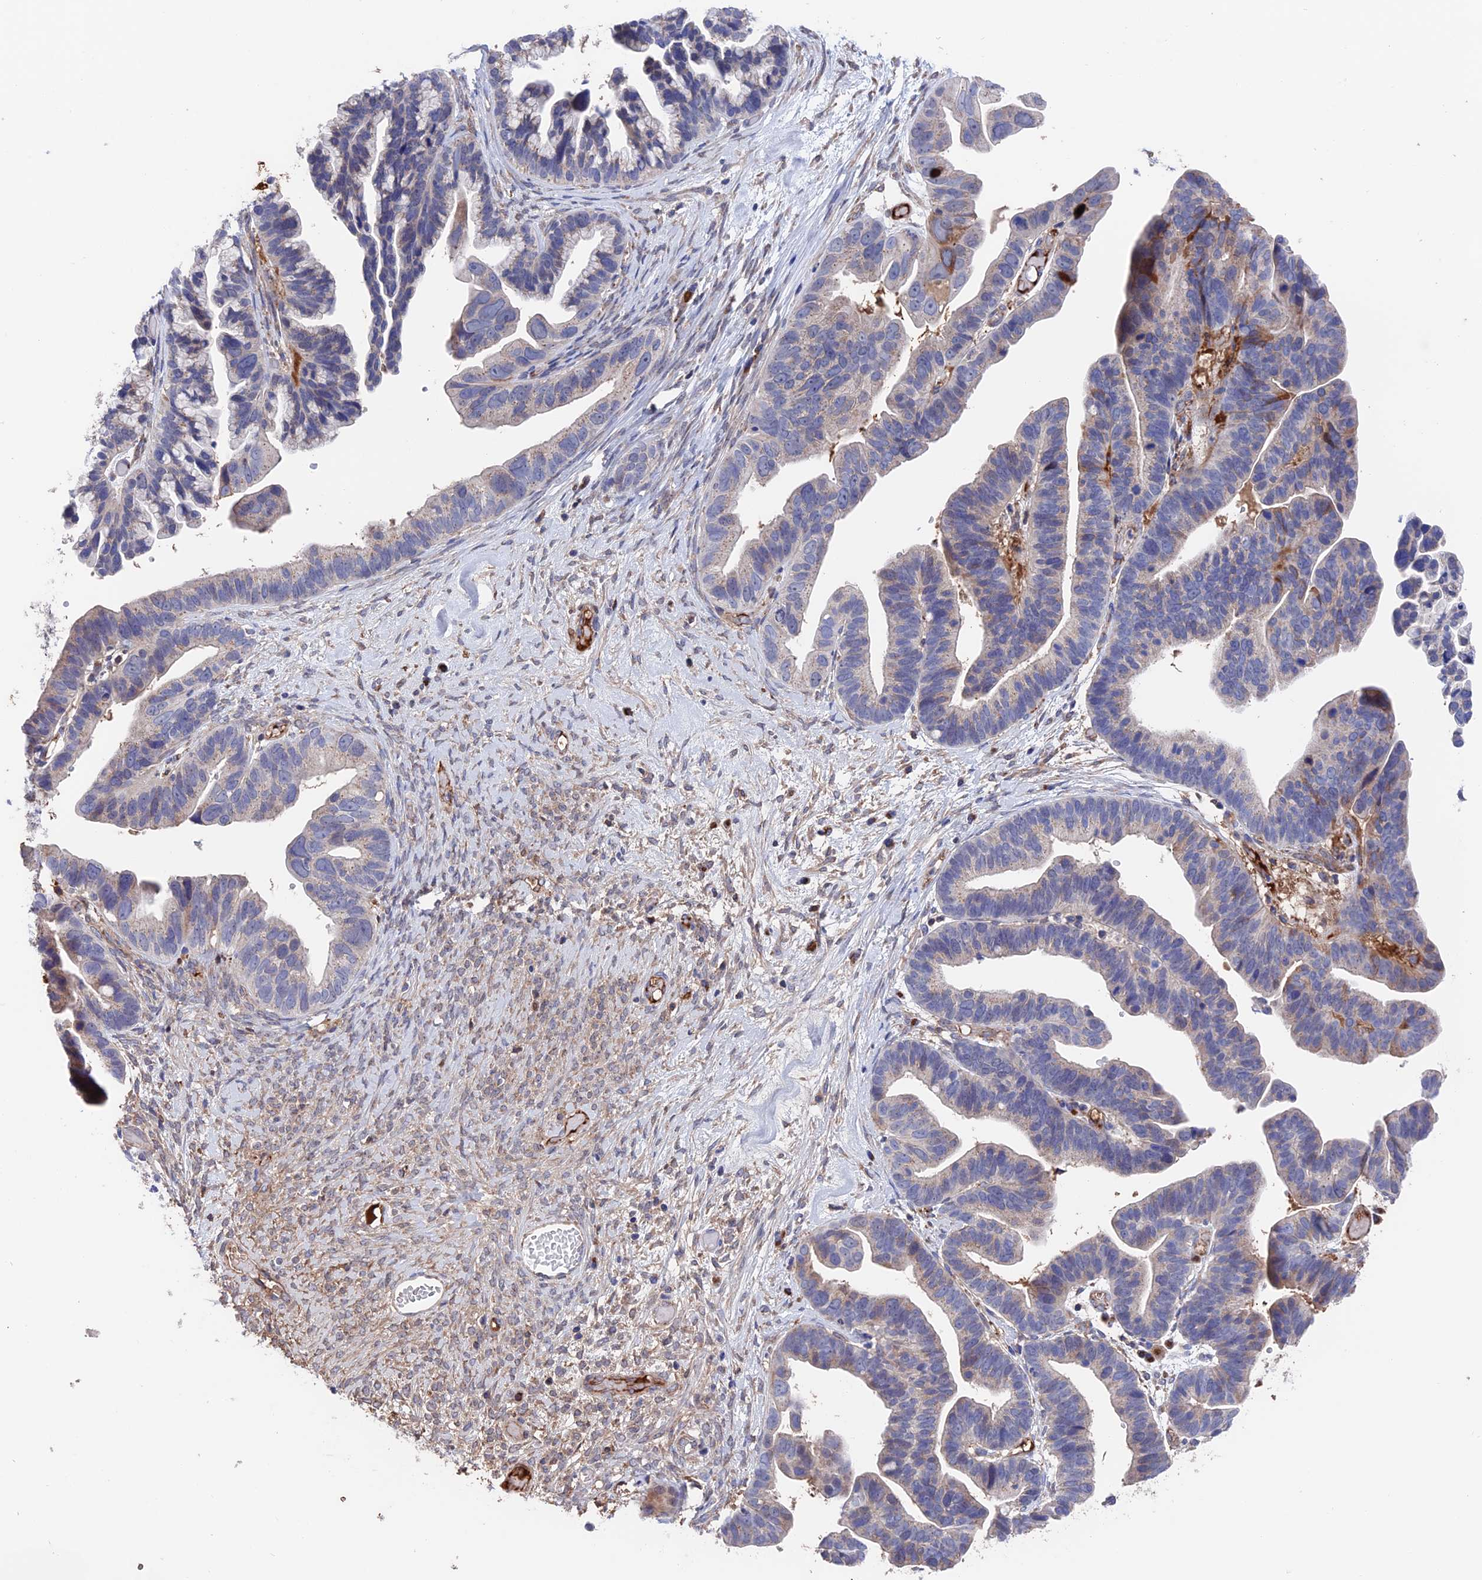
{"staining": {"intensity": "moderate", "quantity": "<25%", "location": "cytoplasmic/membranous"}, "tissue": "ovarian cancer", "cell_type": "Tumor cells", "image_type": "cancer", "snomed": [{"axis": "morphology", "description": "Cystadenocarcinoma, serous, NOS"}, {"axis": "topography", "description": "Ovary"}], "caption": "The histopathology image exhibits immunohistochemical staining of ovarian cancer. There is moderate cytoplasmic/membranous staining is seen in approximately <25% of tumor cells.", "gene": "HPF1", "patient": {"sex": "female", "age": 56}}